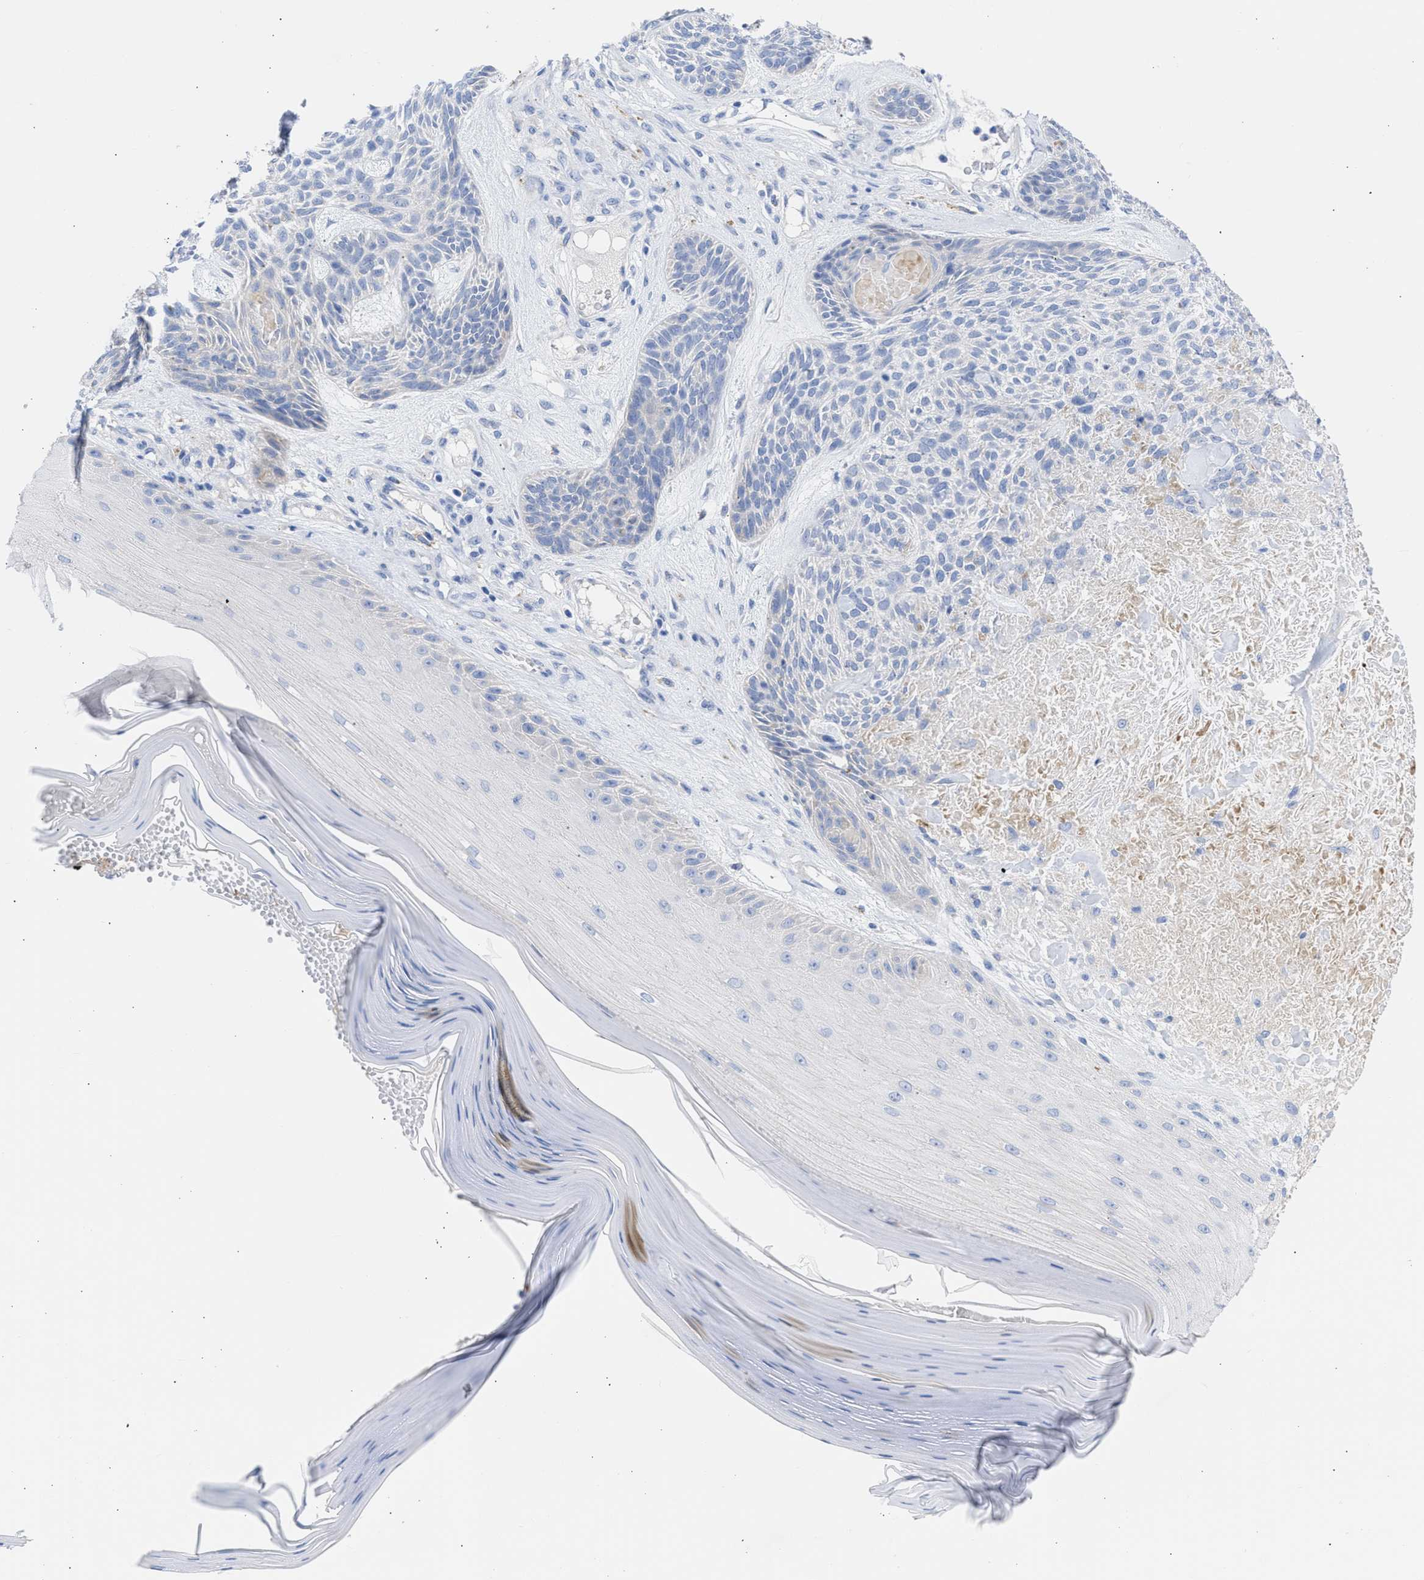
{"staining": {"intensity": "negative", "quantity": "none", "location": "none"}, "tissue": "skin cancer", "cell_type": "Tumor cells", "image_type": "cancer", "snomed": [{"axis": "morphology", "description": "Basal cell carcinoma"}, {"axis": "topography", "description": "Skin"}], "caption": "Tumor cells are negative for protein expression in human skin cancer (basal cell carcinoma).", "gene": "RSPH1", "patient": {"sex": "male", "age": 55}}